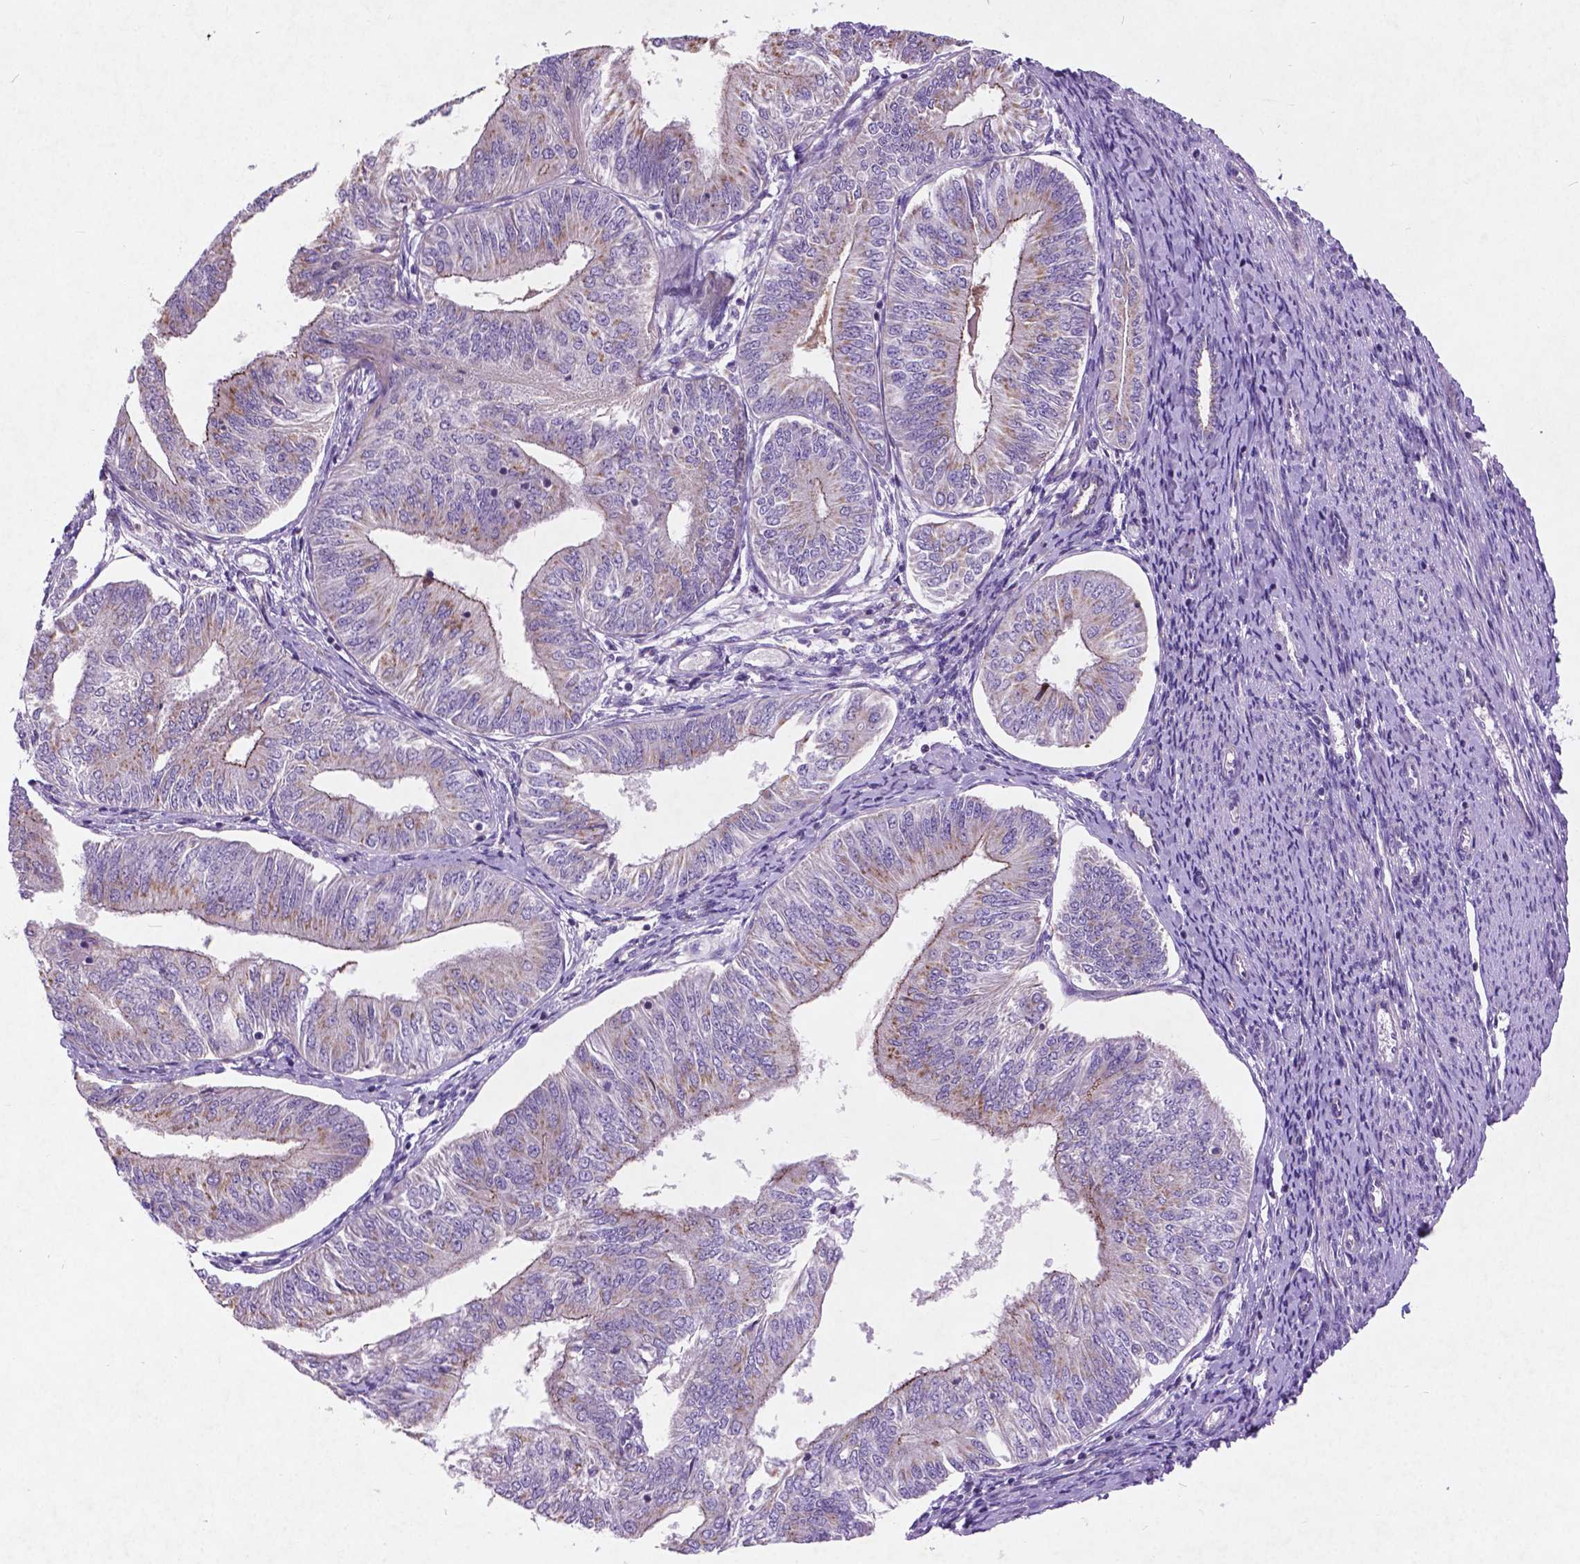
{"staining": {"intensity": "moderate", "quantity": "25%-75%", "location": "cytoplasmic/membranous"}, "tissue": "endometrial cancer", "cell_type": "Tumor cells", "image_type": "cancer", "snomed": [{"axis": "morphology", "description": "Adenocarcinoma, NOS"}, {"axis": "topography", "description": "Endometrium"}], "caption": "Immunohistochemical staining of human adenocarcinoma (endometrial) exhibits medium levels of moderate cytoplasmic/membranous protein staining in approximately 25%-75% of tumor cells.", "gene": "ATG4D", "patient": {"sex": "female", "age": 58}}